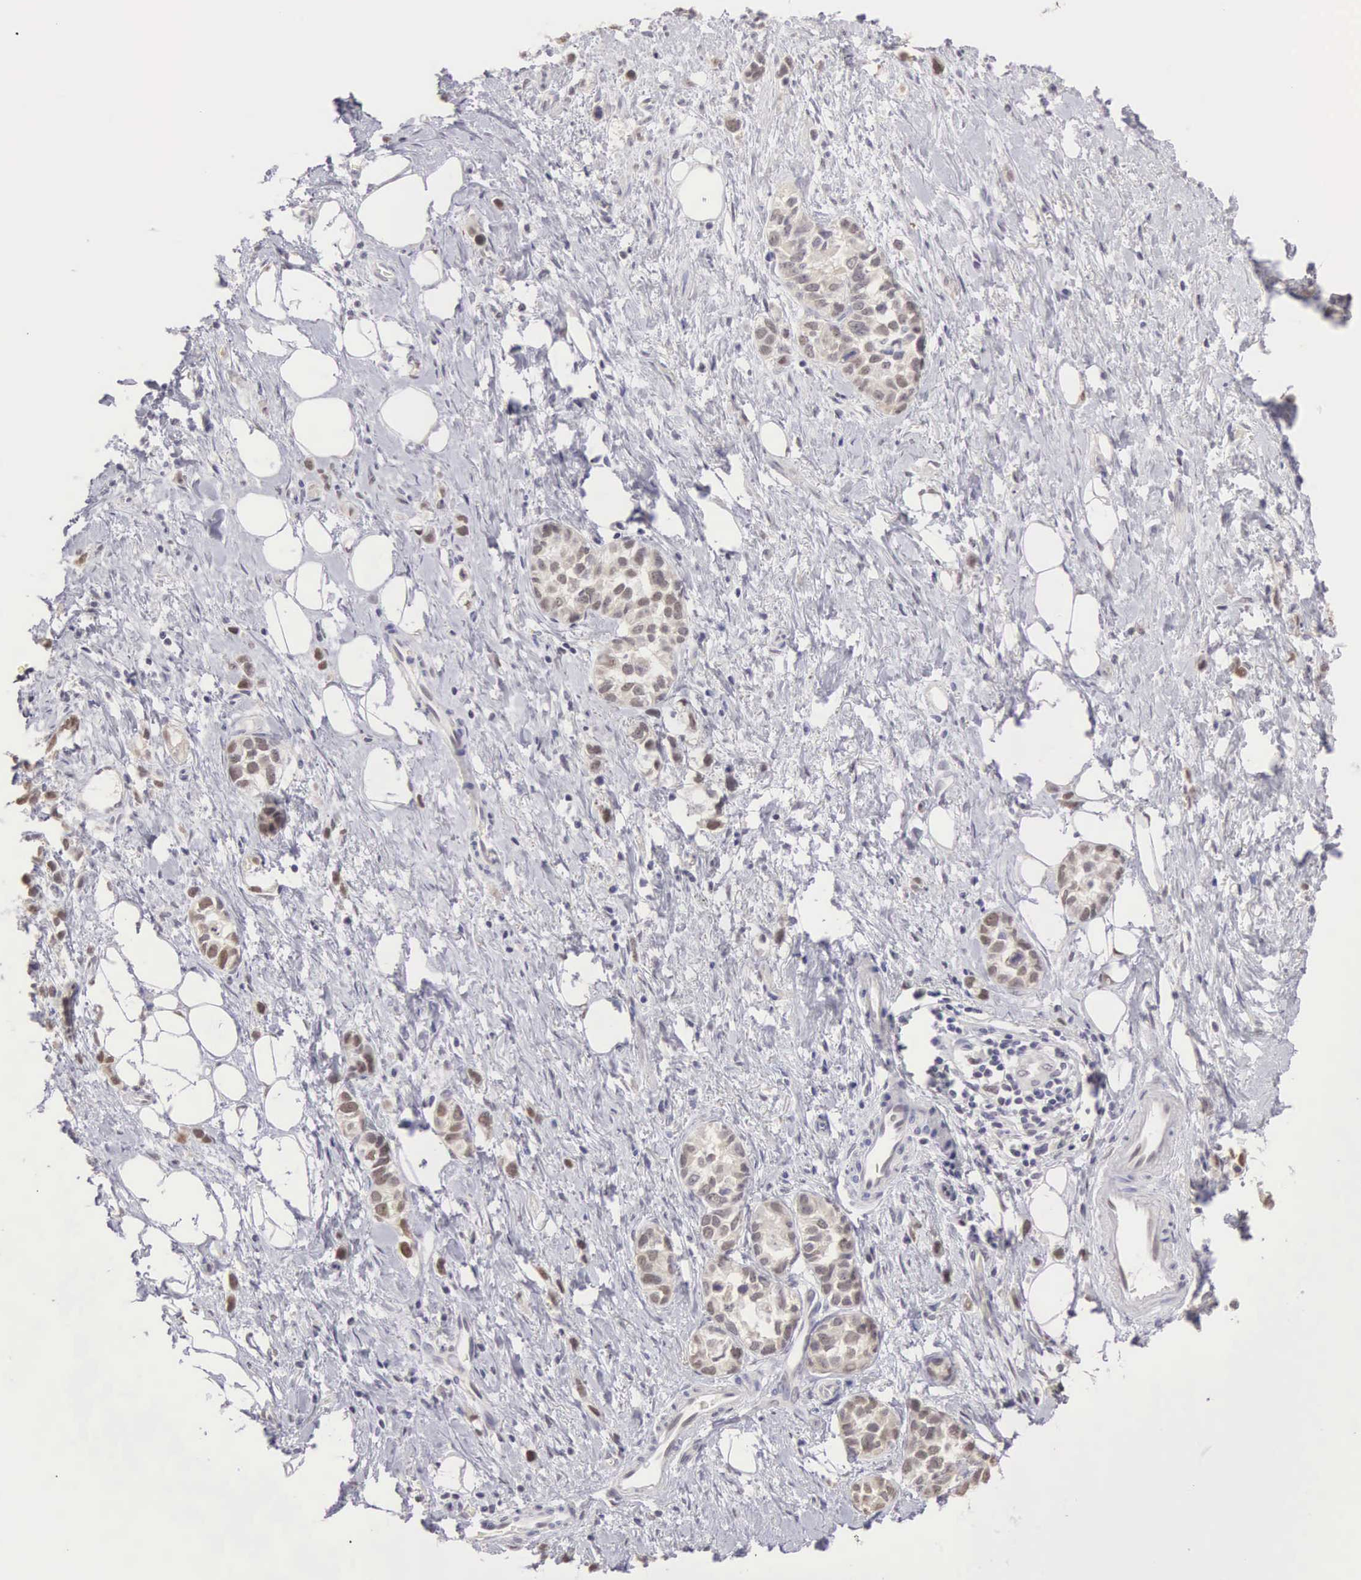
{"staining": {"intensity": "weak", "quantity": "25%-75%", "location": "nuclear"}, "tissue": "stomach cancer", "cell_type": "Tumor cells", "image_type": "cancer", "snomed": [{"axis": "morphology", "description": "Adenocarcinoma, NOS"}, {"axis": "topography", "description": "Stomach, upper"}], "caption": "Stomach cancer stained with a brown dye demonstrates weak nuclear positive staining in about 25%-75% of tumor cells.", "gene": "UBA1", "patient": {"sex": "male", "age": 76}}